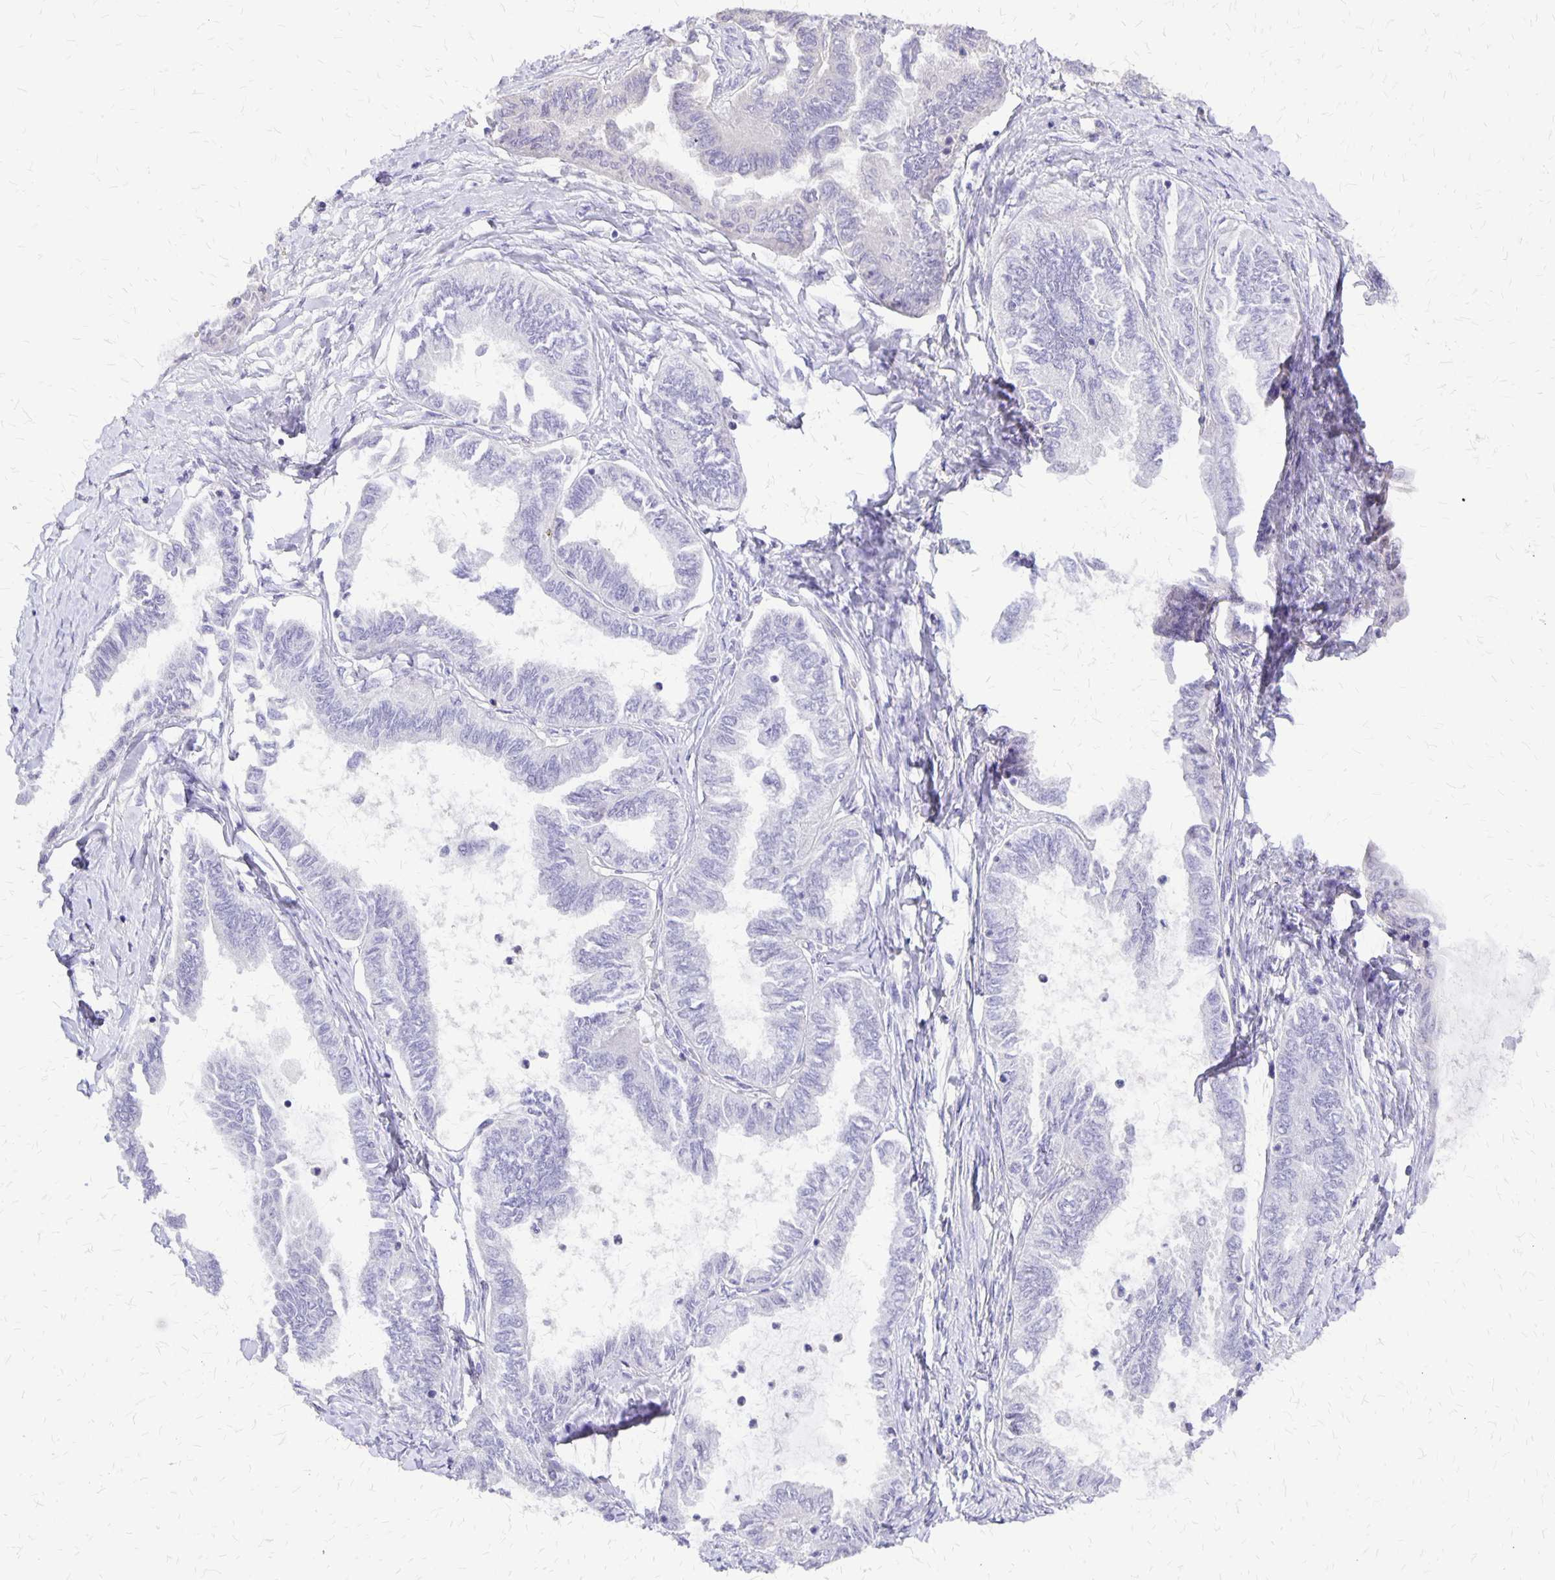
{"staining": {"intensity": "negative", "quantity": "none", "location": "none"}, "tissue": "ovarian cancer", "cell_type": "Tumor cells", "image_type": "cancer", "snomed": [{"axis": "morphology", "description": "Carcinoma, endometroid"}, {"axis": "topography", "description": "Ovary"}], "caption": "A histopathology image of human ovarian cancer (endometroid carcinoma) is negative for staining in tumor cells.", "gene": "SI", "patient": {"sex": "female", "age": 70}}